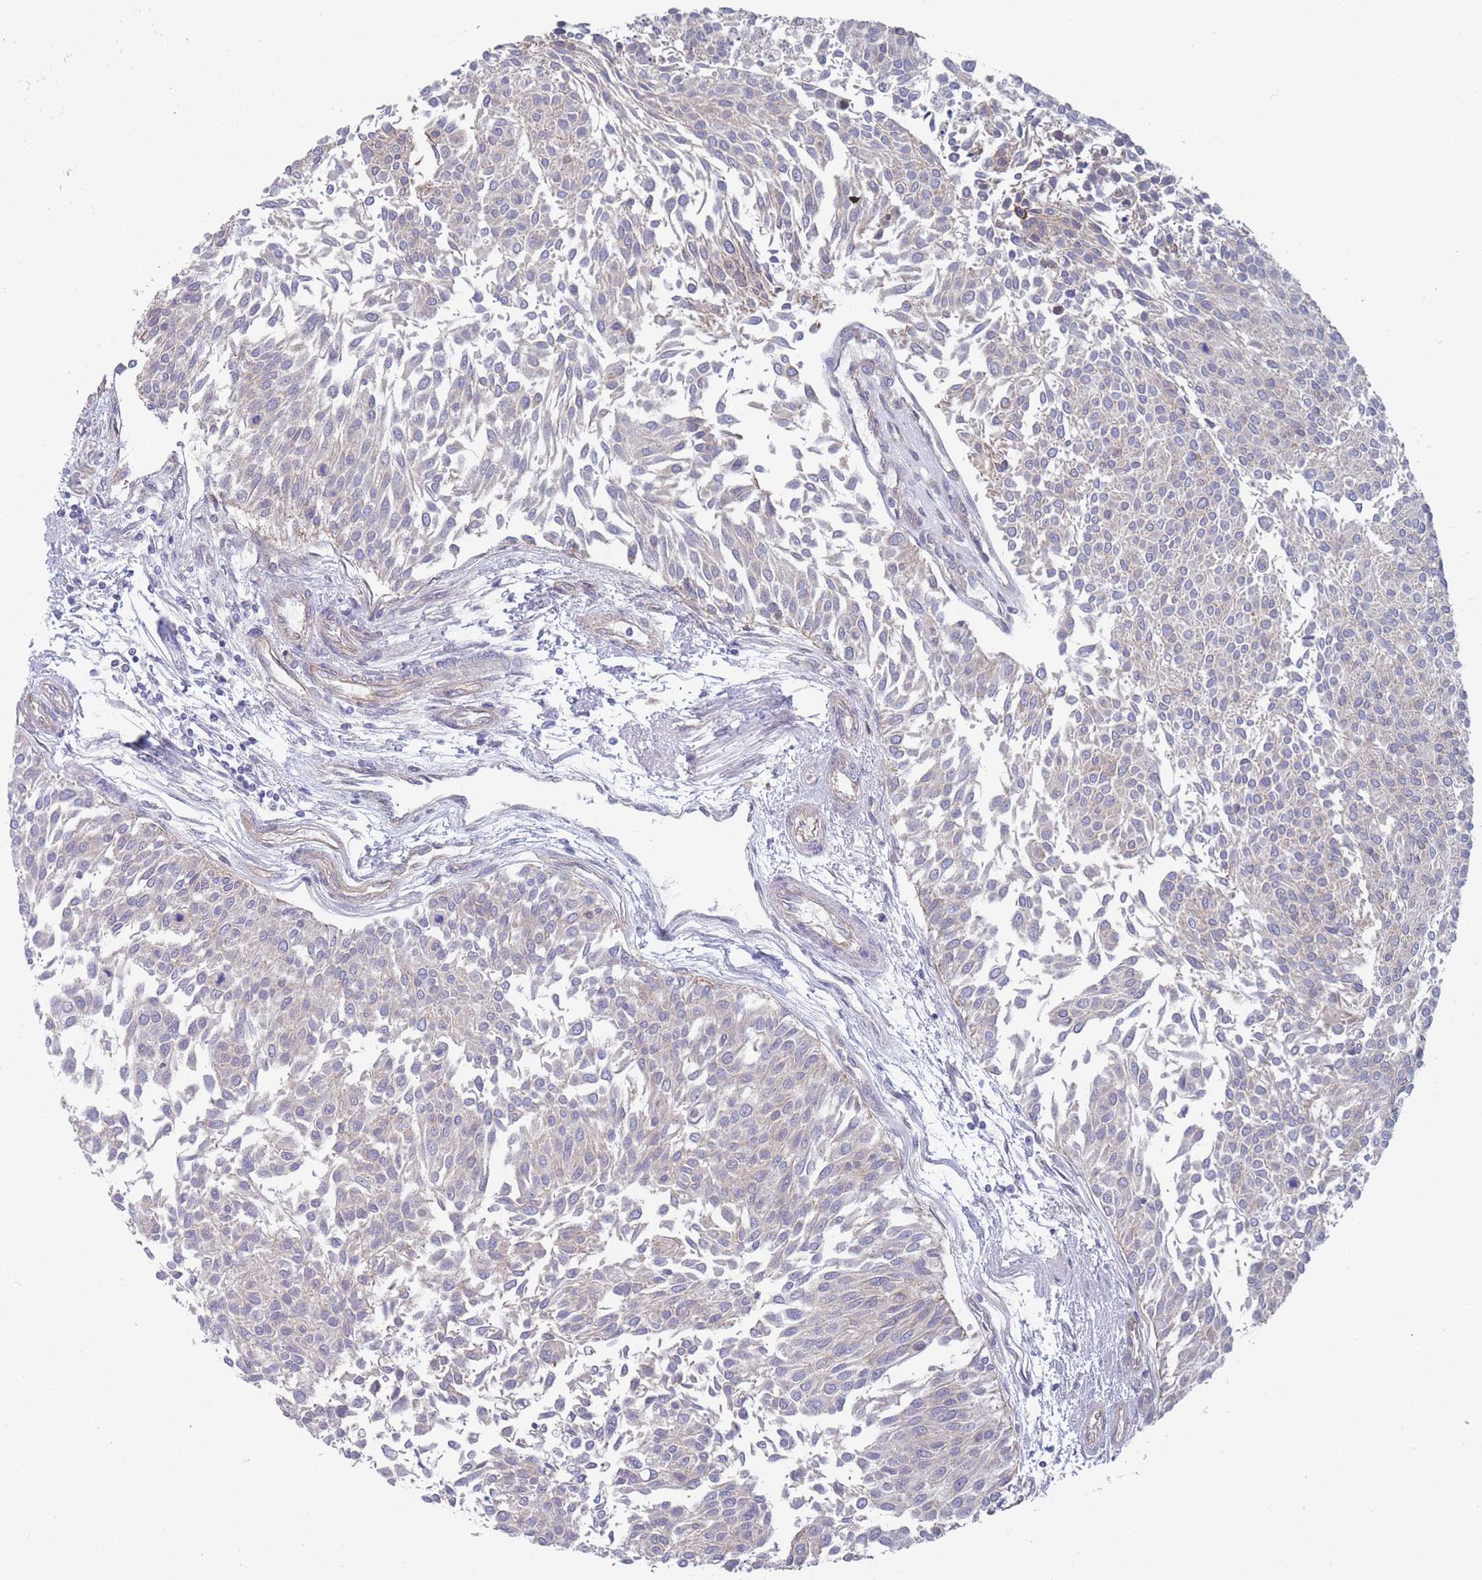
{"staining": {"intensity": "negative", "quantity": "none", "location": "none"}, "tissue": "urothelial cancer", "cell_type": "Tumor cells", "image_type": "cancer", "snomed": [{"axis": "morphology", "description": "Urothelial carcinoma, NOS"}, {"axis": "topography", "description": "Urinary bladder"}], "caption": "Protein analysis of urothelial cancer exhibits no significant positivity in tumor cells.", "gene": "SLC1A6", "patient": {"sex": "male", "age": 55}}